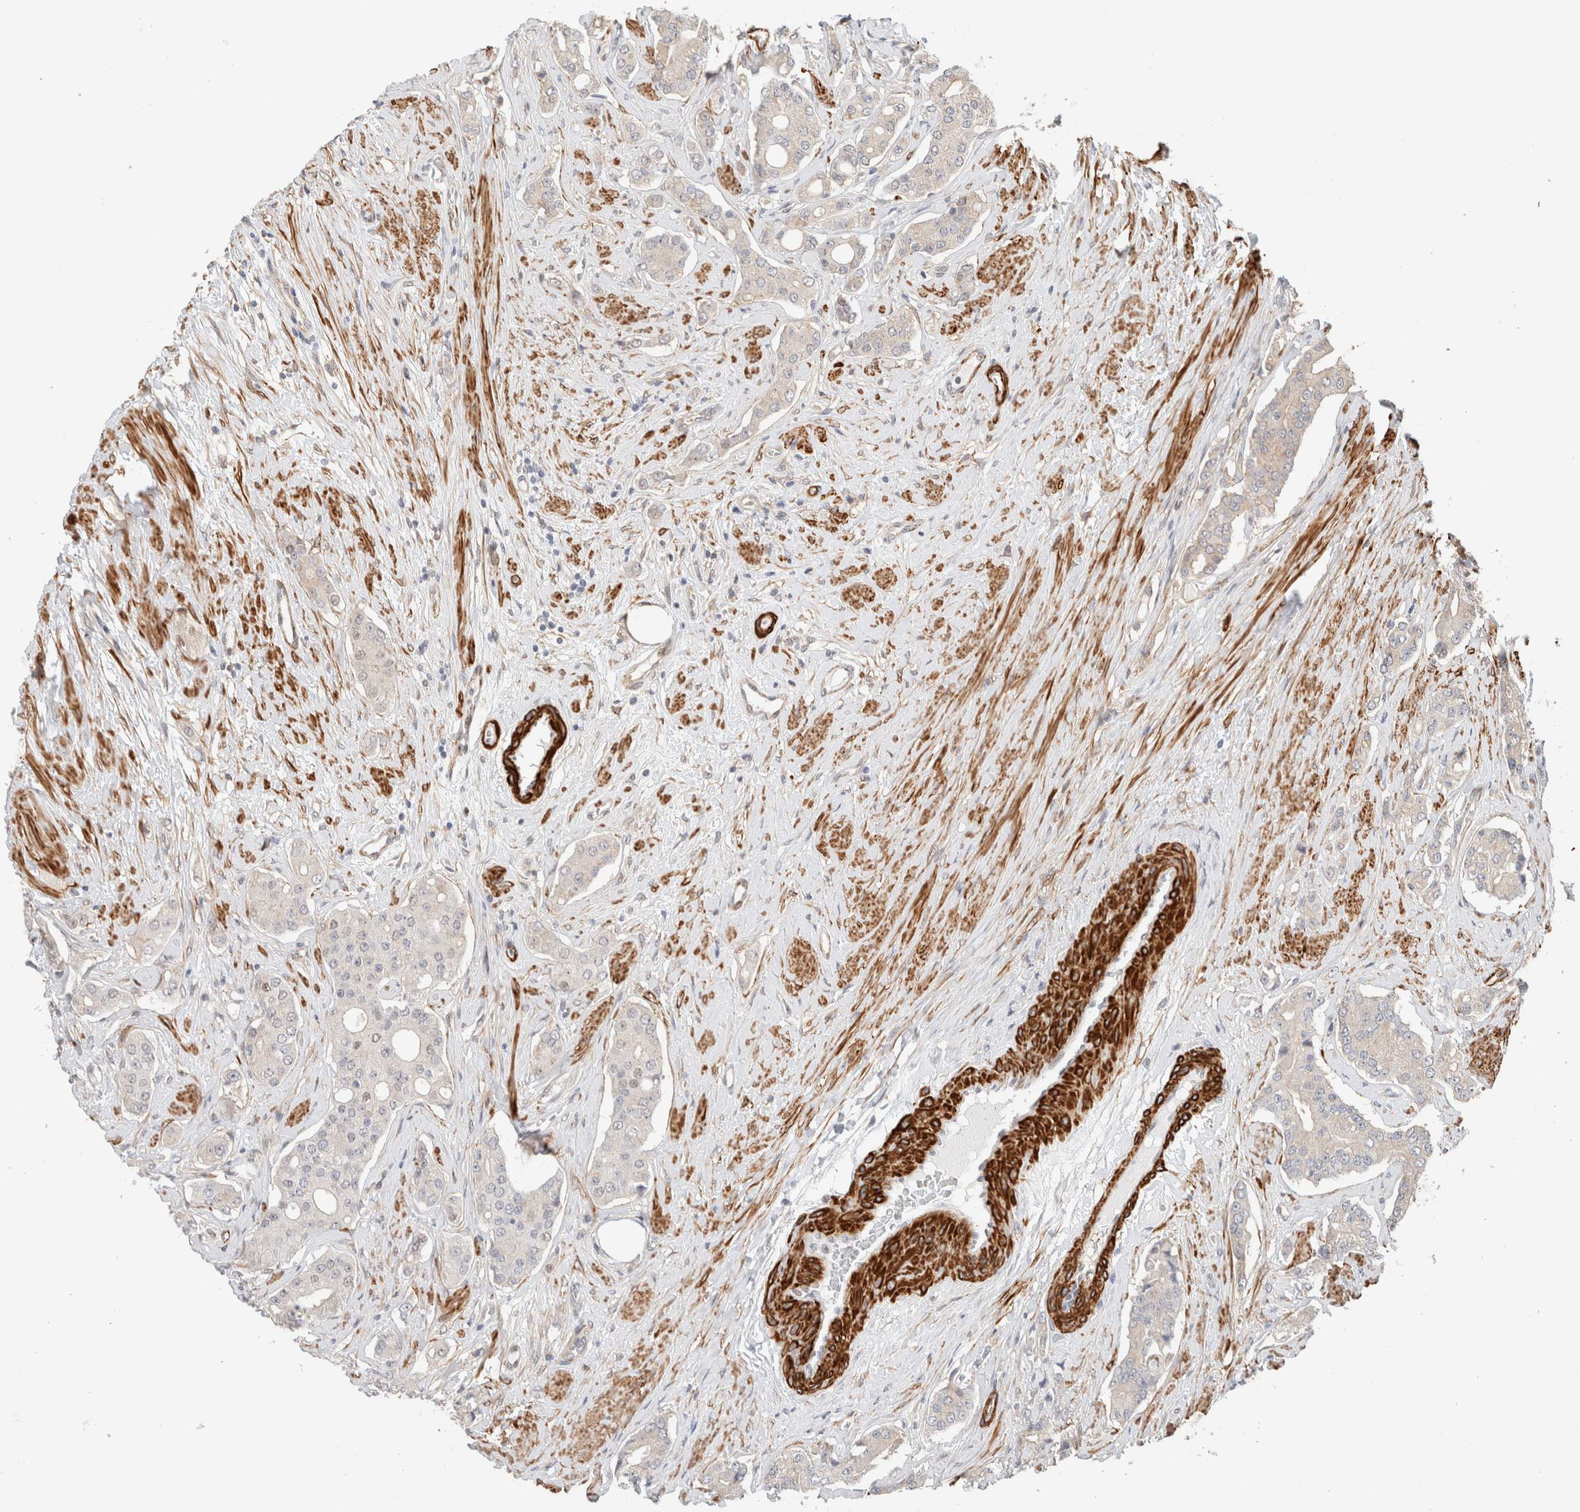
{"staining": {"intensity": "negative", "quantity": "none", "location": "none"}, "tissue": "prostate cancer", "cell_type": "Tumor cells", "image_type": "cancer", "snomed": [{"axis": "morphology", "description": "Adenocarcinoma, High grade"}, {"axis": "topography", "description": "Prostate"}], "caption": "Immunohistochemistry (IHC) photomicrograph of human prostate cancer (high-grade adenocarcinoma) stained for a protein (brown), which displays no positivity in tumor cells. (IHC, brightfield microscopy, high magnification).", "gene": "ID3", "patient": {"sex": "male", "age": 71}}